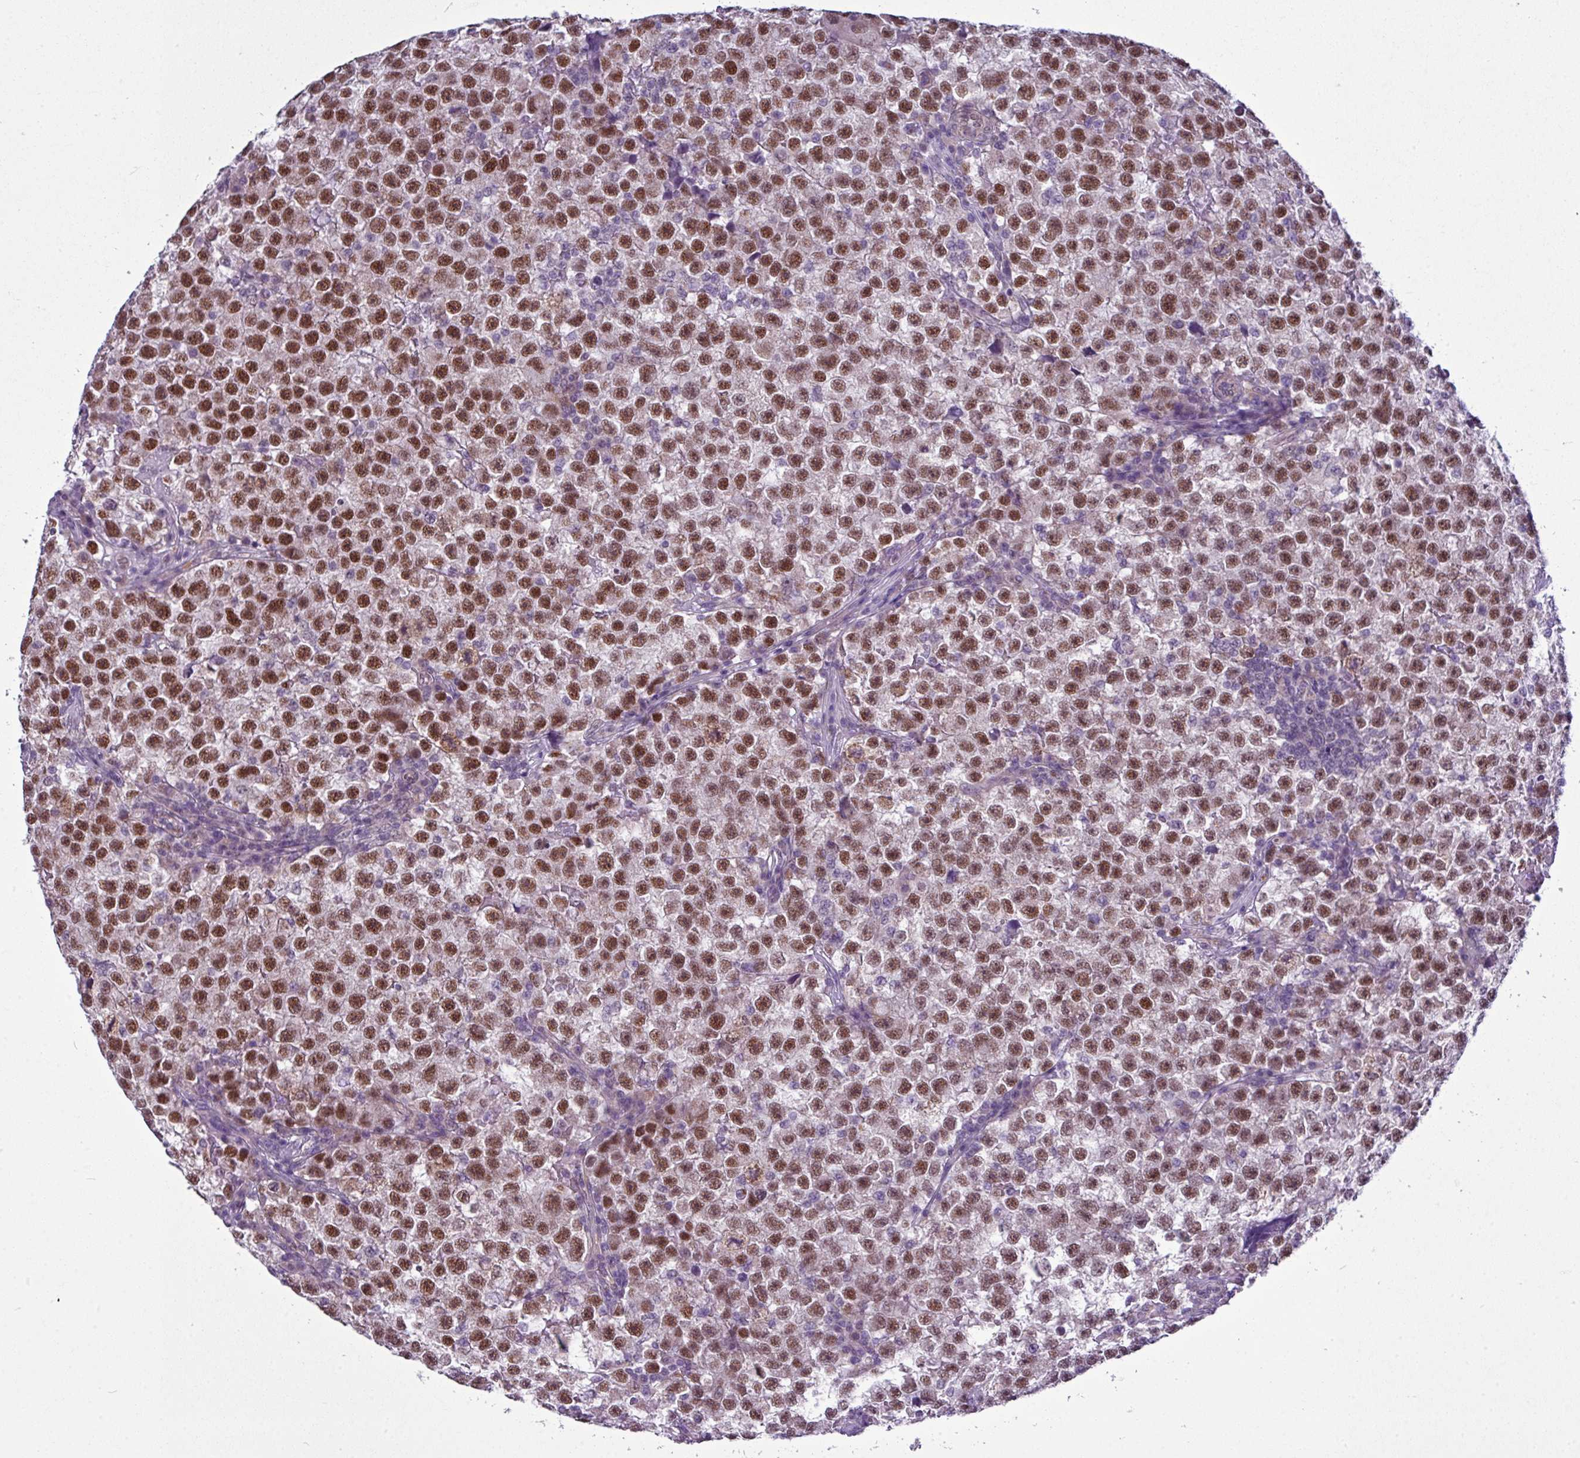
{"staining": {"intensity": "strong", "quantity": ">75%", "location": "nuclear"}, "tissue": "testis cancer", "cell_type": "Tumor cells", "image_type": "cancer", "snomed": [{"axis": "morphology", "description": "Seminoma, NOS"}, {"axis": "topography", "description": "Testis"}], "caption": "IHC (DAB (3,3'-diaminobenzidine)) staining of seminoma (testis) reveals strong nuclear protein expression in approximately >75% of tumor cells.", "gene": "ZNF217", "patient": {"sex": "male", "age": 22}}